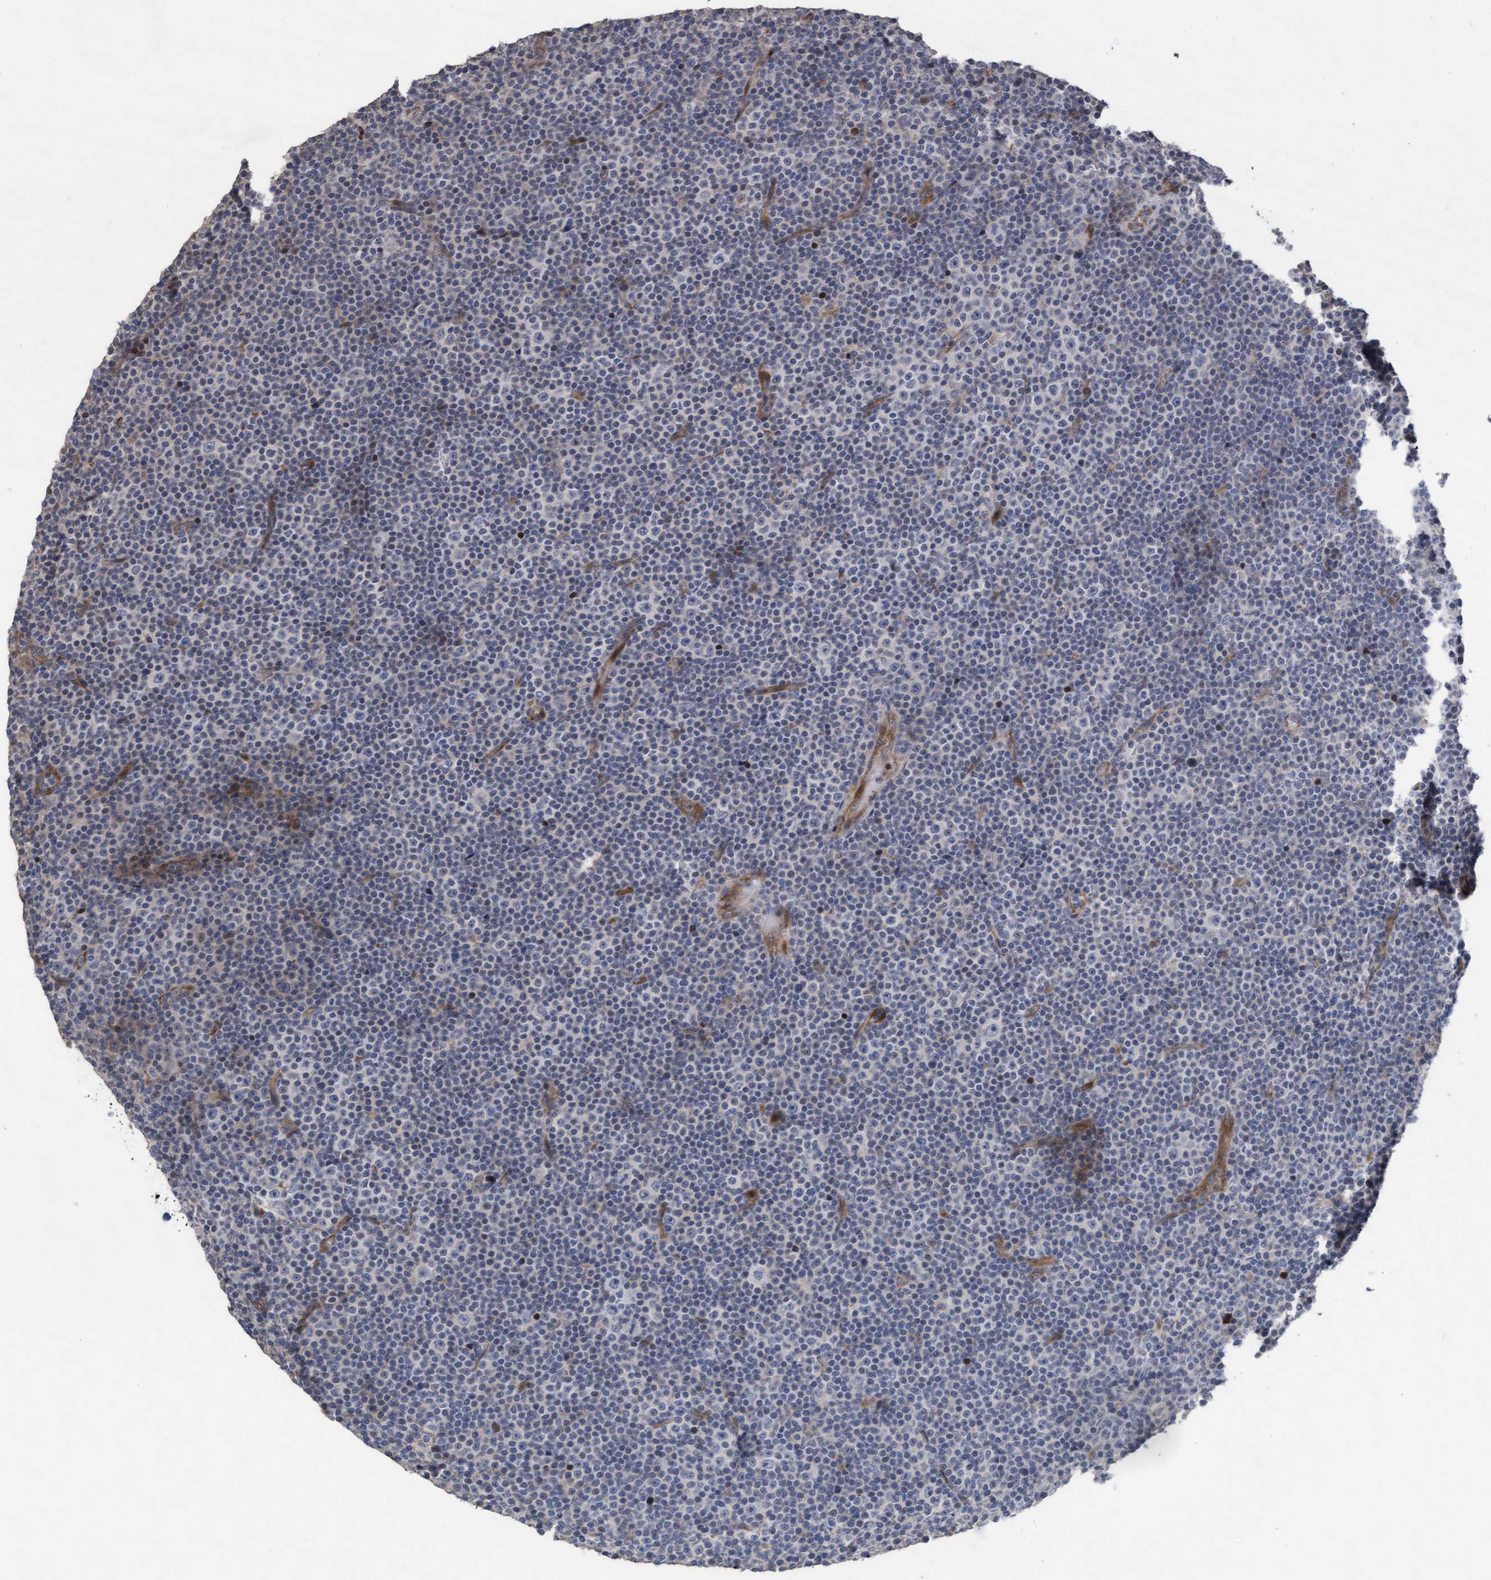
{"staining": {"intensity": "negative", "quantity": "none", "location": "none"}, "tissue": "lymphoma", "cell_type": "Tumor cells", "image_type": "cancer", "snomed": [{"axis": "morphology", "description": "Malignant lymphoma, non-Hodgkin's type, Low grade"}, {"axis": "topography", "description": "Lymph node"}], "caption": "Human lymphoma stained for a protein using IHC demonstrates no staining in tumor cells.", "gene": "KRT24", "patient": {"sex": "female", "age": 67}}